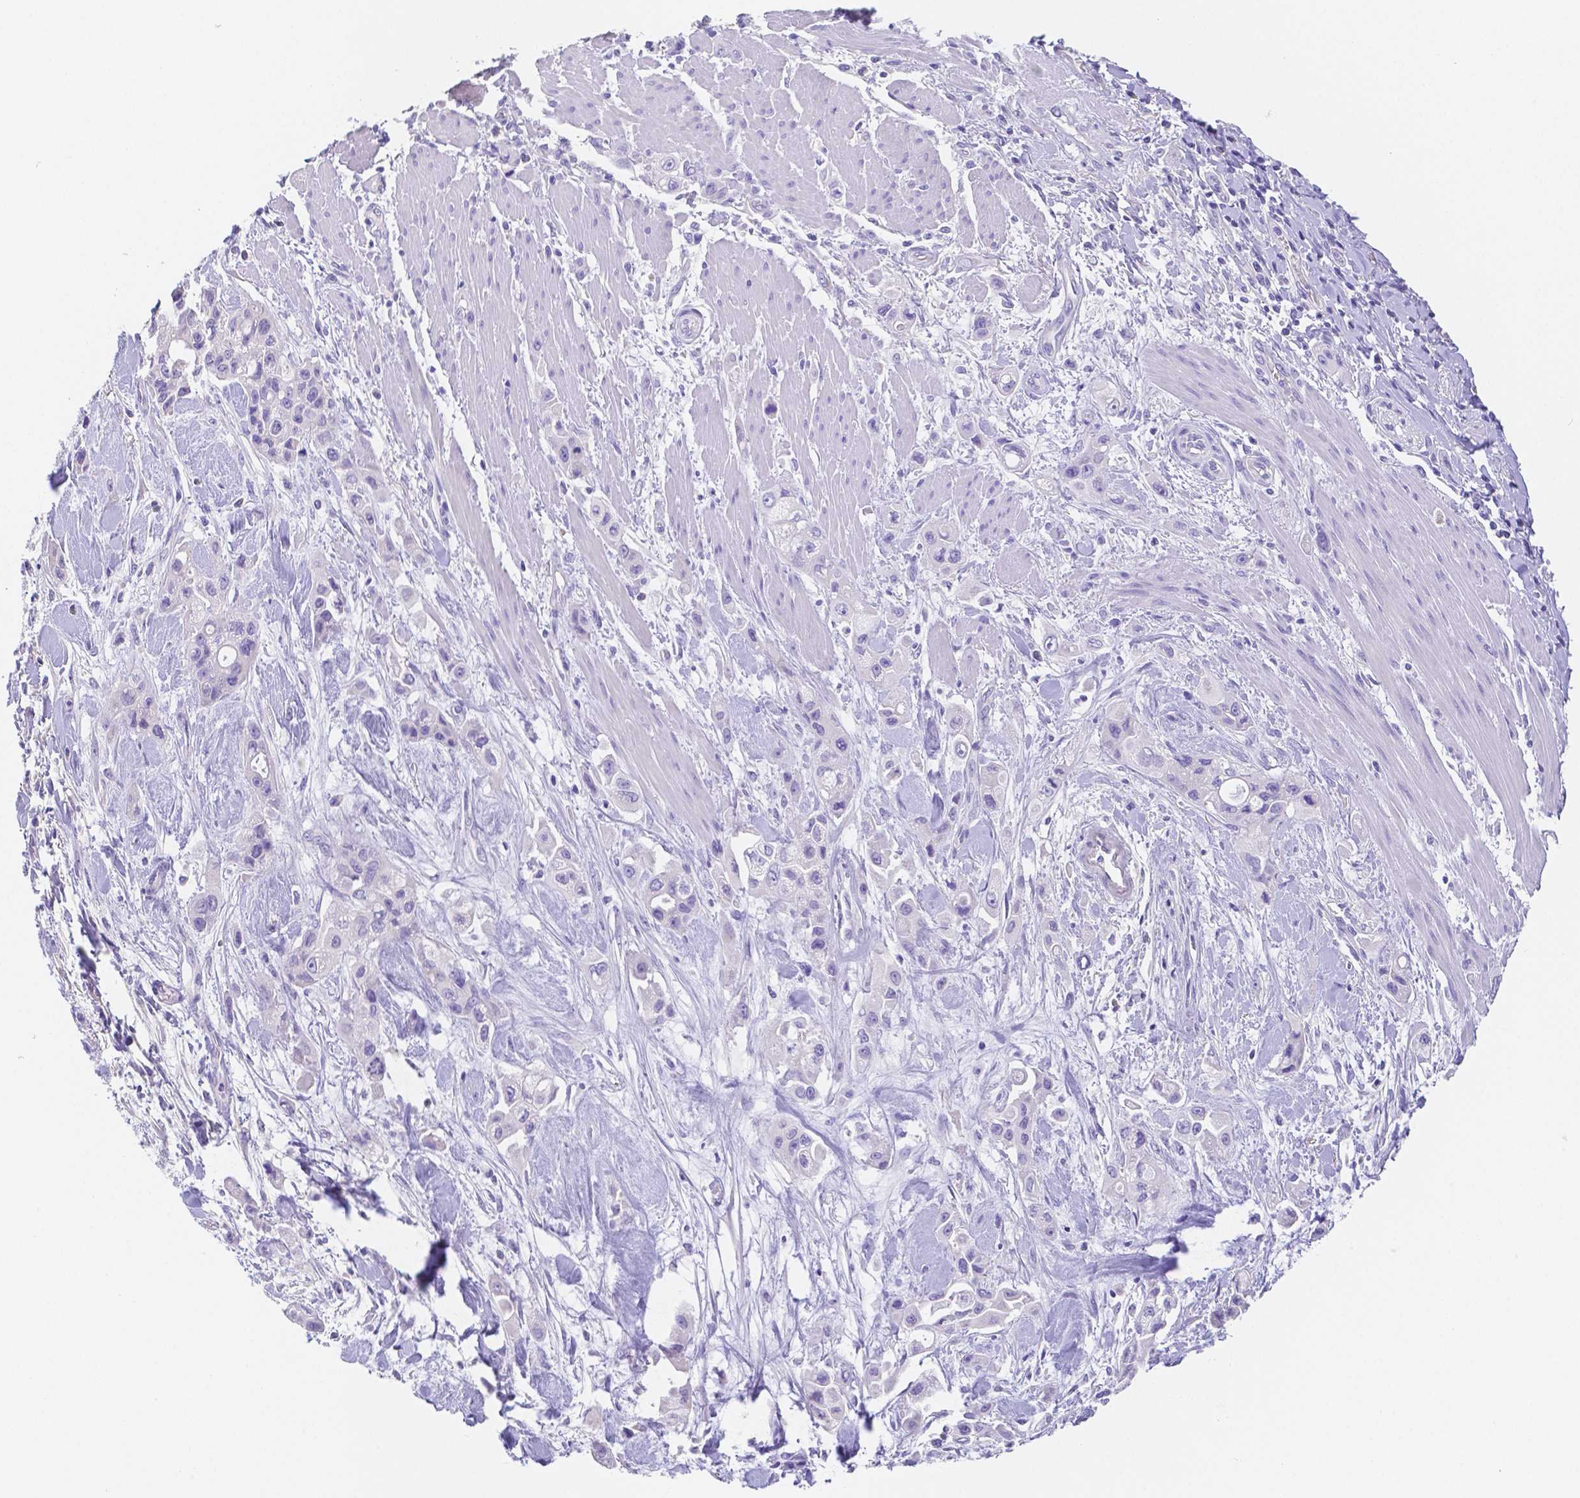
{"staining": {"intensity": "negative", "quantity": "none", "location": "none"}, "tissue": "pancreatic cancer", "cell_type": "Tumor cells", "image_type": "cancer", "snomed": [{"axis": "morphology", "description": "Adenocarcinoma, NOS"}, {"axis": "topography", "description": "Pancreas"}], "caption": "IHC image of human adenocarcinoma (pancreatic) stained for a protein (brown), which demonstrates no positivity in tumor cells.", "gene": "ZG16B", "patient": {"sex": "female", "age": 66}}